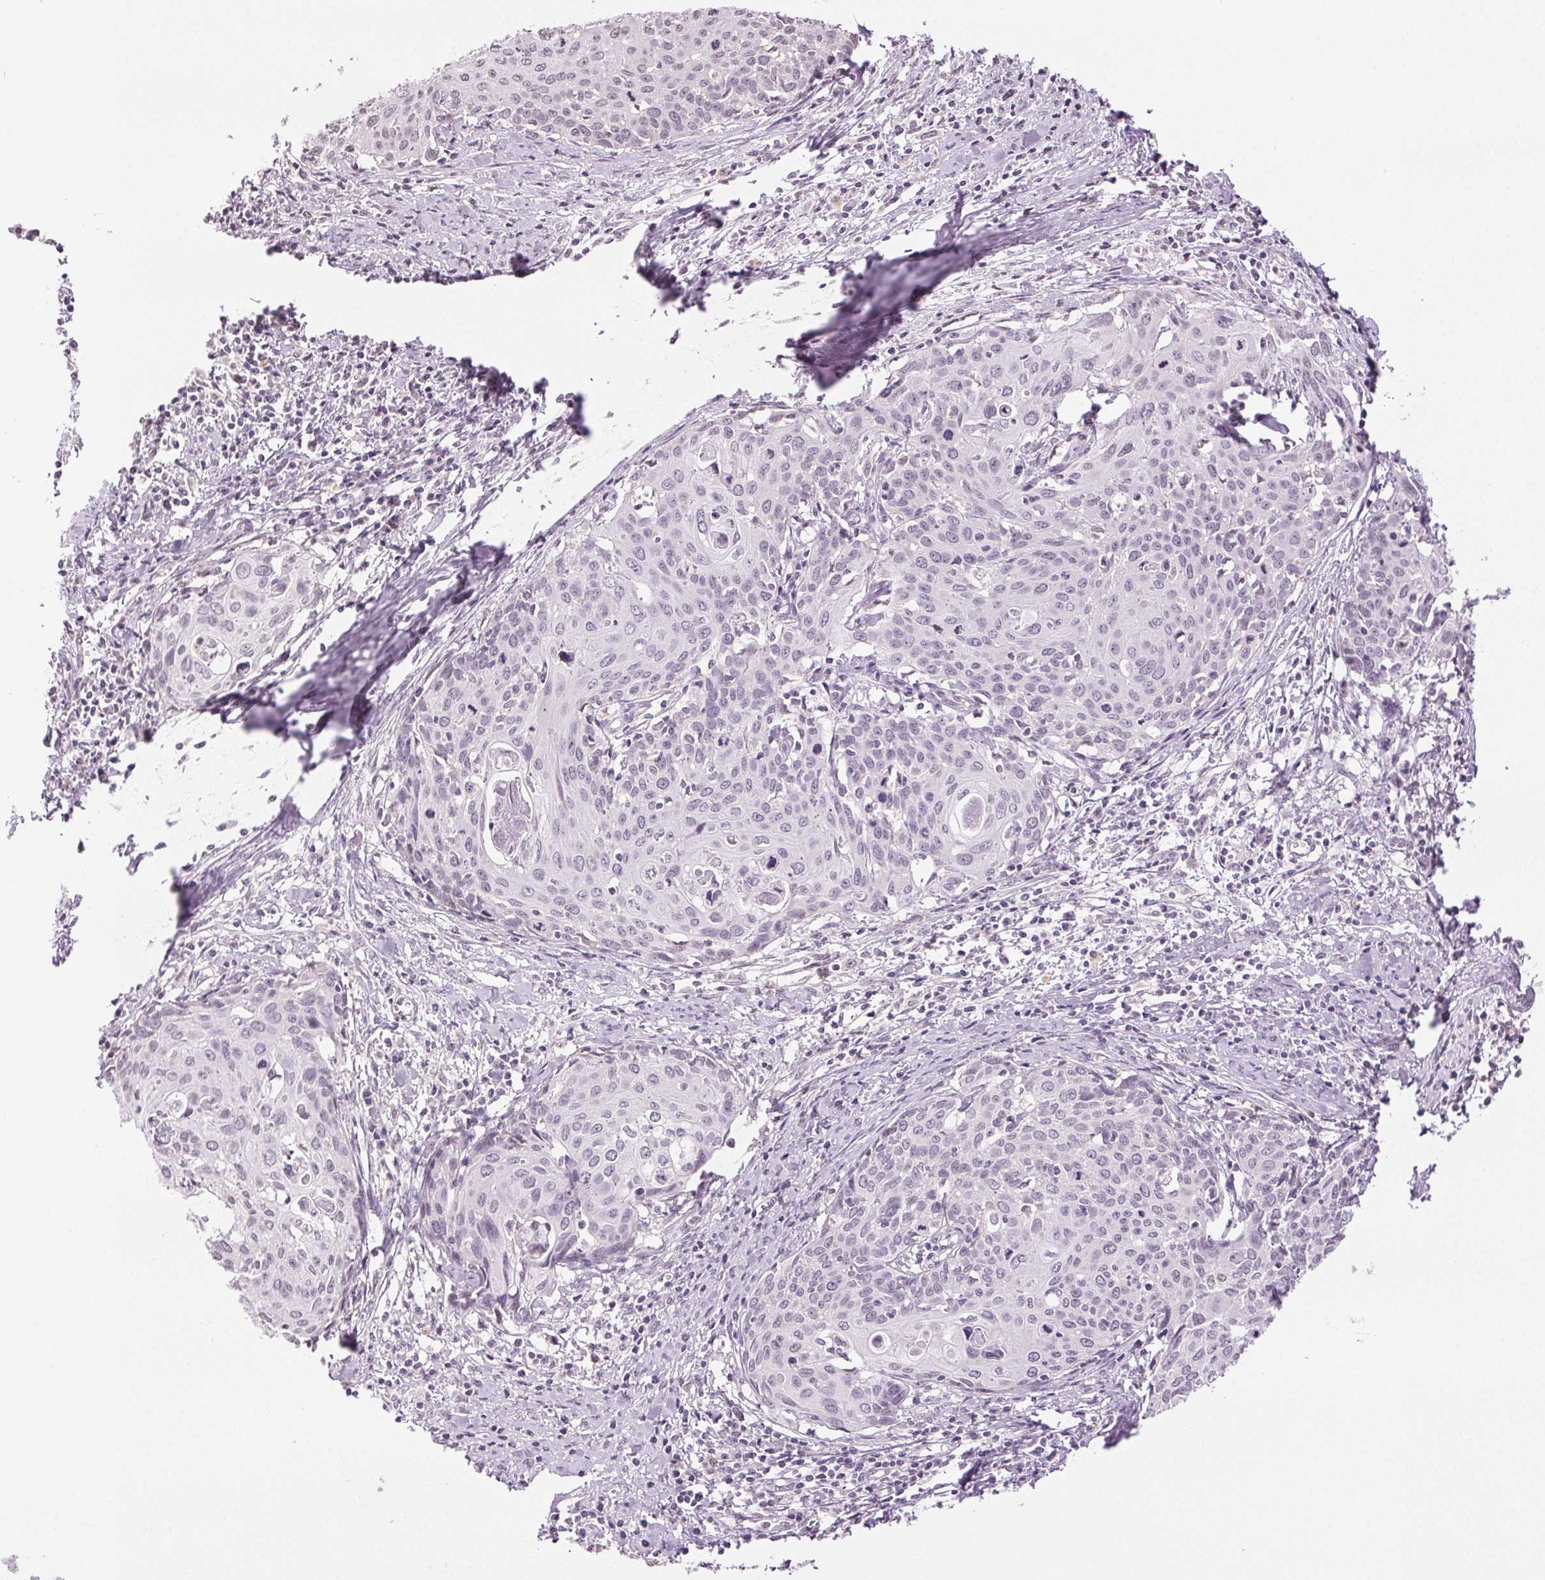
{"staining": {"intensity": "negative", "quantity": "none", "location": "none"}, "tissue": "cervical cancer", "cell_type": "Tumor cells", "image_type": "cancer", "snomed": [{"axis": "morphology", "description": "Squamous cell carcinoma, NOS"}, {"axis": "topography", "description": "Cervix"}], "caption": "Immunohistochemistry (IHC) histopathology image of neoplastic tissue: human squamous cell carcinoma (cervical) stained with DAB exhibits no significant protein staining in tumor cells.", "gene": "TNNT3", "patient": {"sex": "female", "age": 62}}